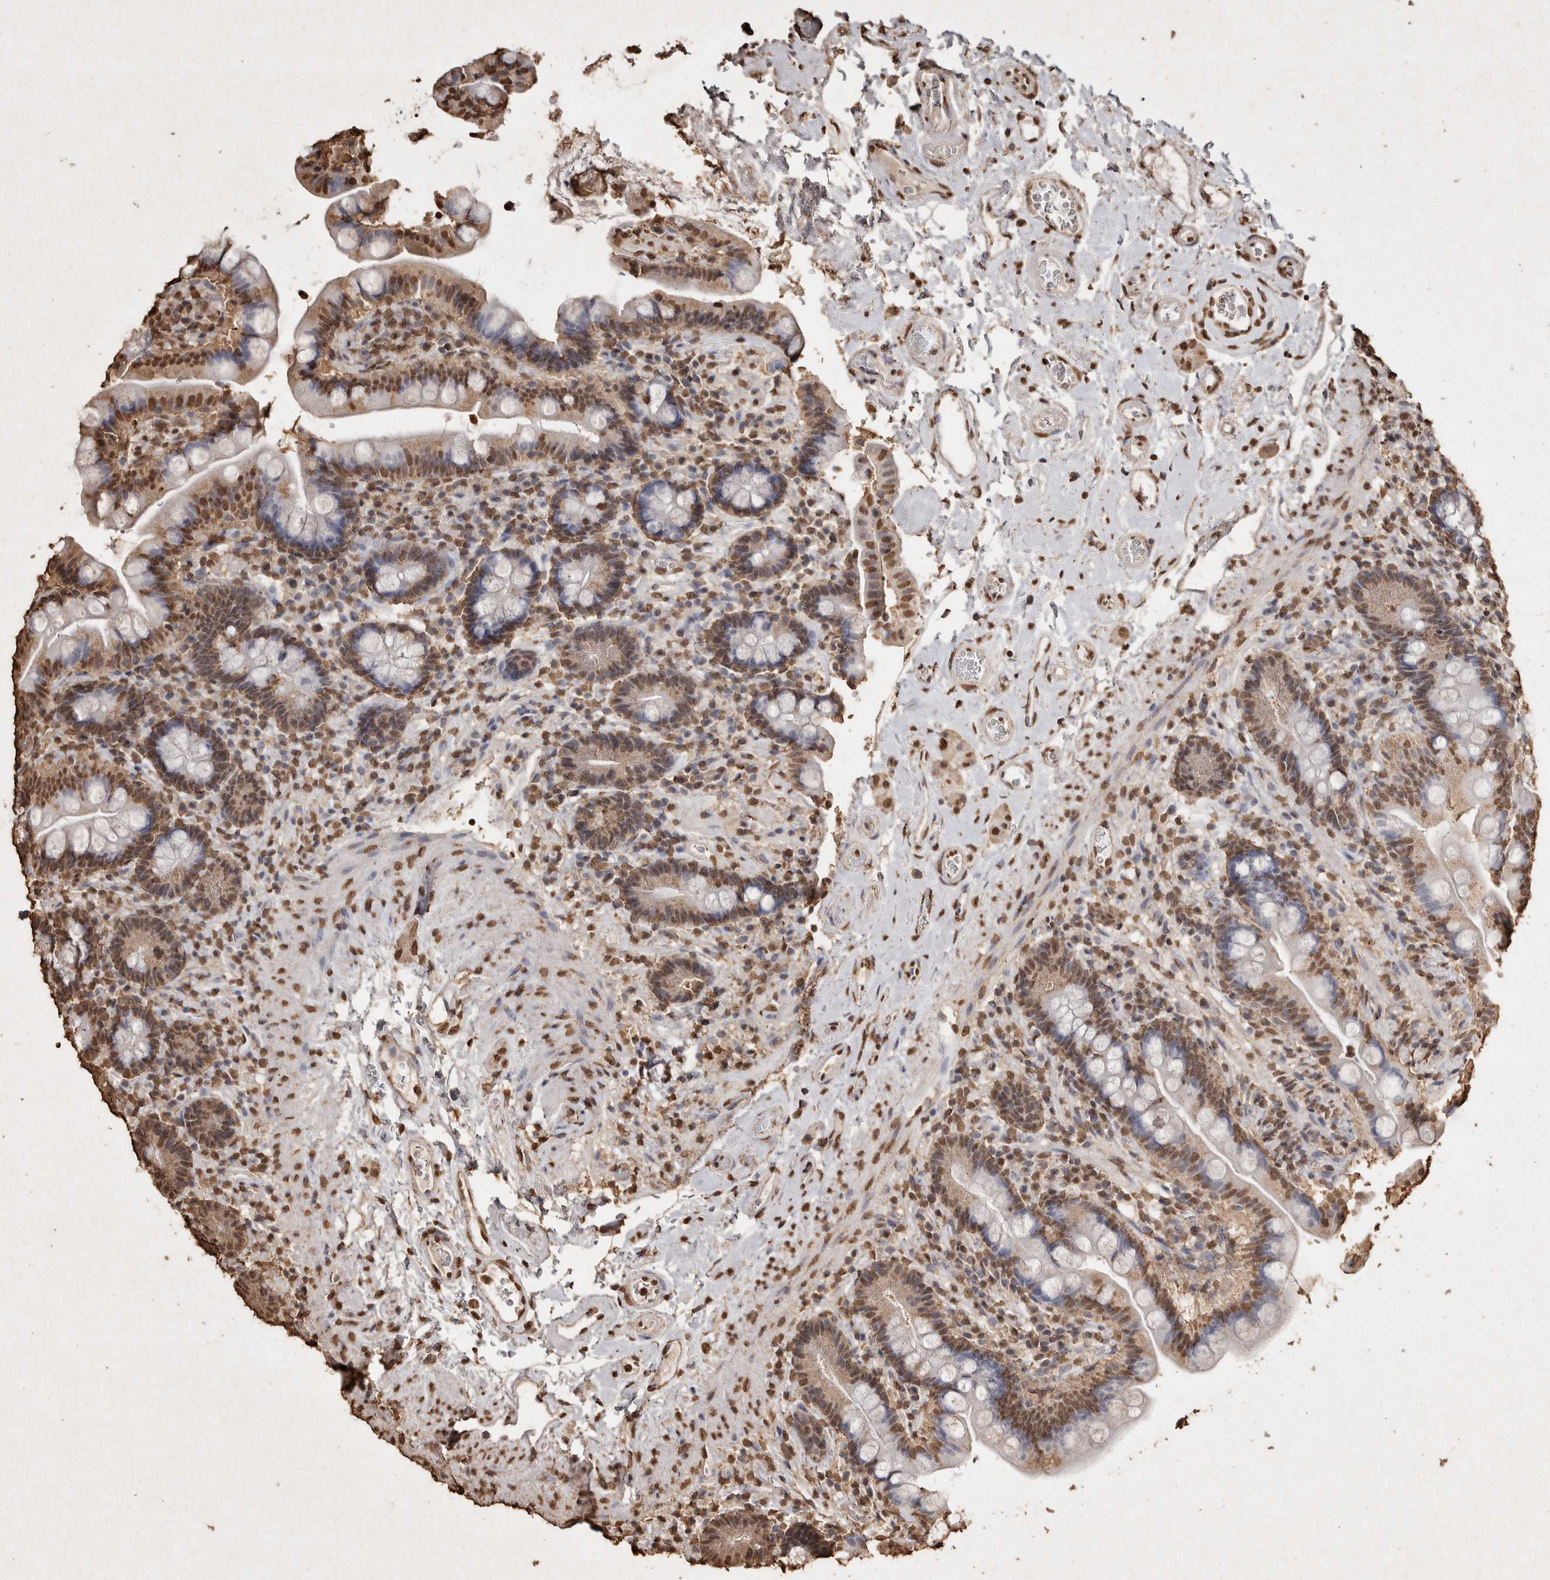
{"staining": {"intensity": "strong", "quantity": ">75%", "location": "nuclear"}, "tissue": "colon", "cell_type": "Endothelial cells", "image_type": "normal", "snomed": [{"axis": "morphology", "description": "Normal tissue, NOS"}, {"axis": "topography", "description": "Smooth muscle"}, {"axis": "topography", "description": "Colon"}], "caption": "Endothelial cells exhibit high levels of strong nuclear positivity in about >75% of cells in unremarkable colon.", "gene": "FSTL3", "patient": {"sex": "male", "age": 73}}